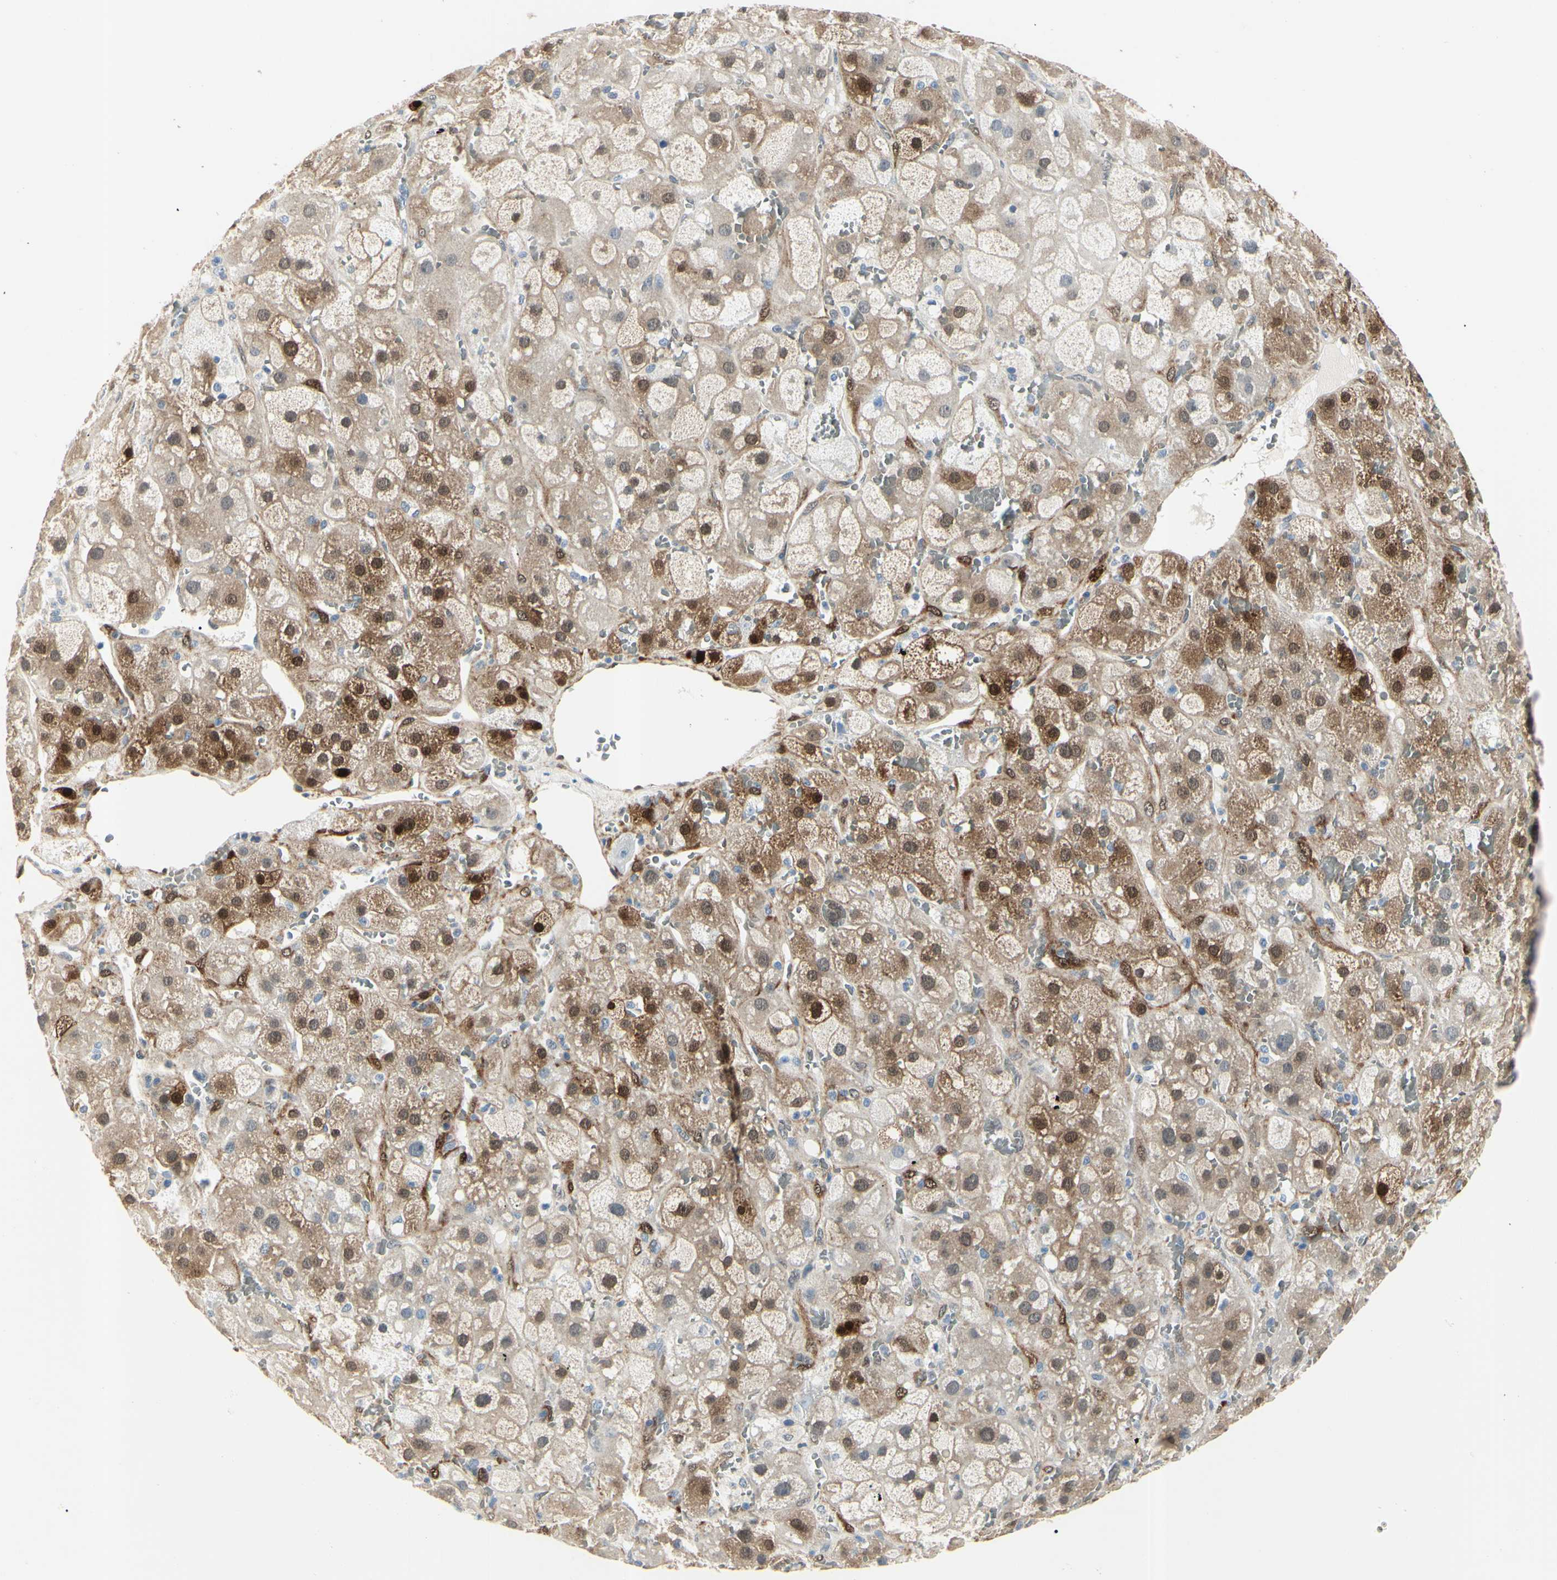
{"staining": {"intensity": "strong", "quantity": "25%-75%", "location": "cytoplasmic/membranous,nuclear"}, "tissue": "adrenal gland", "cell_type": "Glandular cells", "image_type": "normal", "snomed": [{"axis": "morphology", "description": "Normal tissue, NOS"}, {"axis": "topography", "description": "Adrenal gland"}], "caption": "Immunohistochemical staining of benign adrenal gland shows high levels of strong cytoplasmic/membranous,nuclear positivity in about 25%-75% of glandular cells. (IHC, brightfield microscopy, high magnification).", "gene": "AKR1C3", "patient": {"sex": "female", "age": 47}}